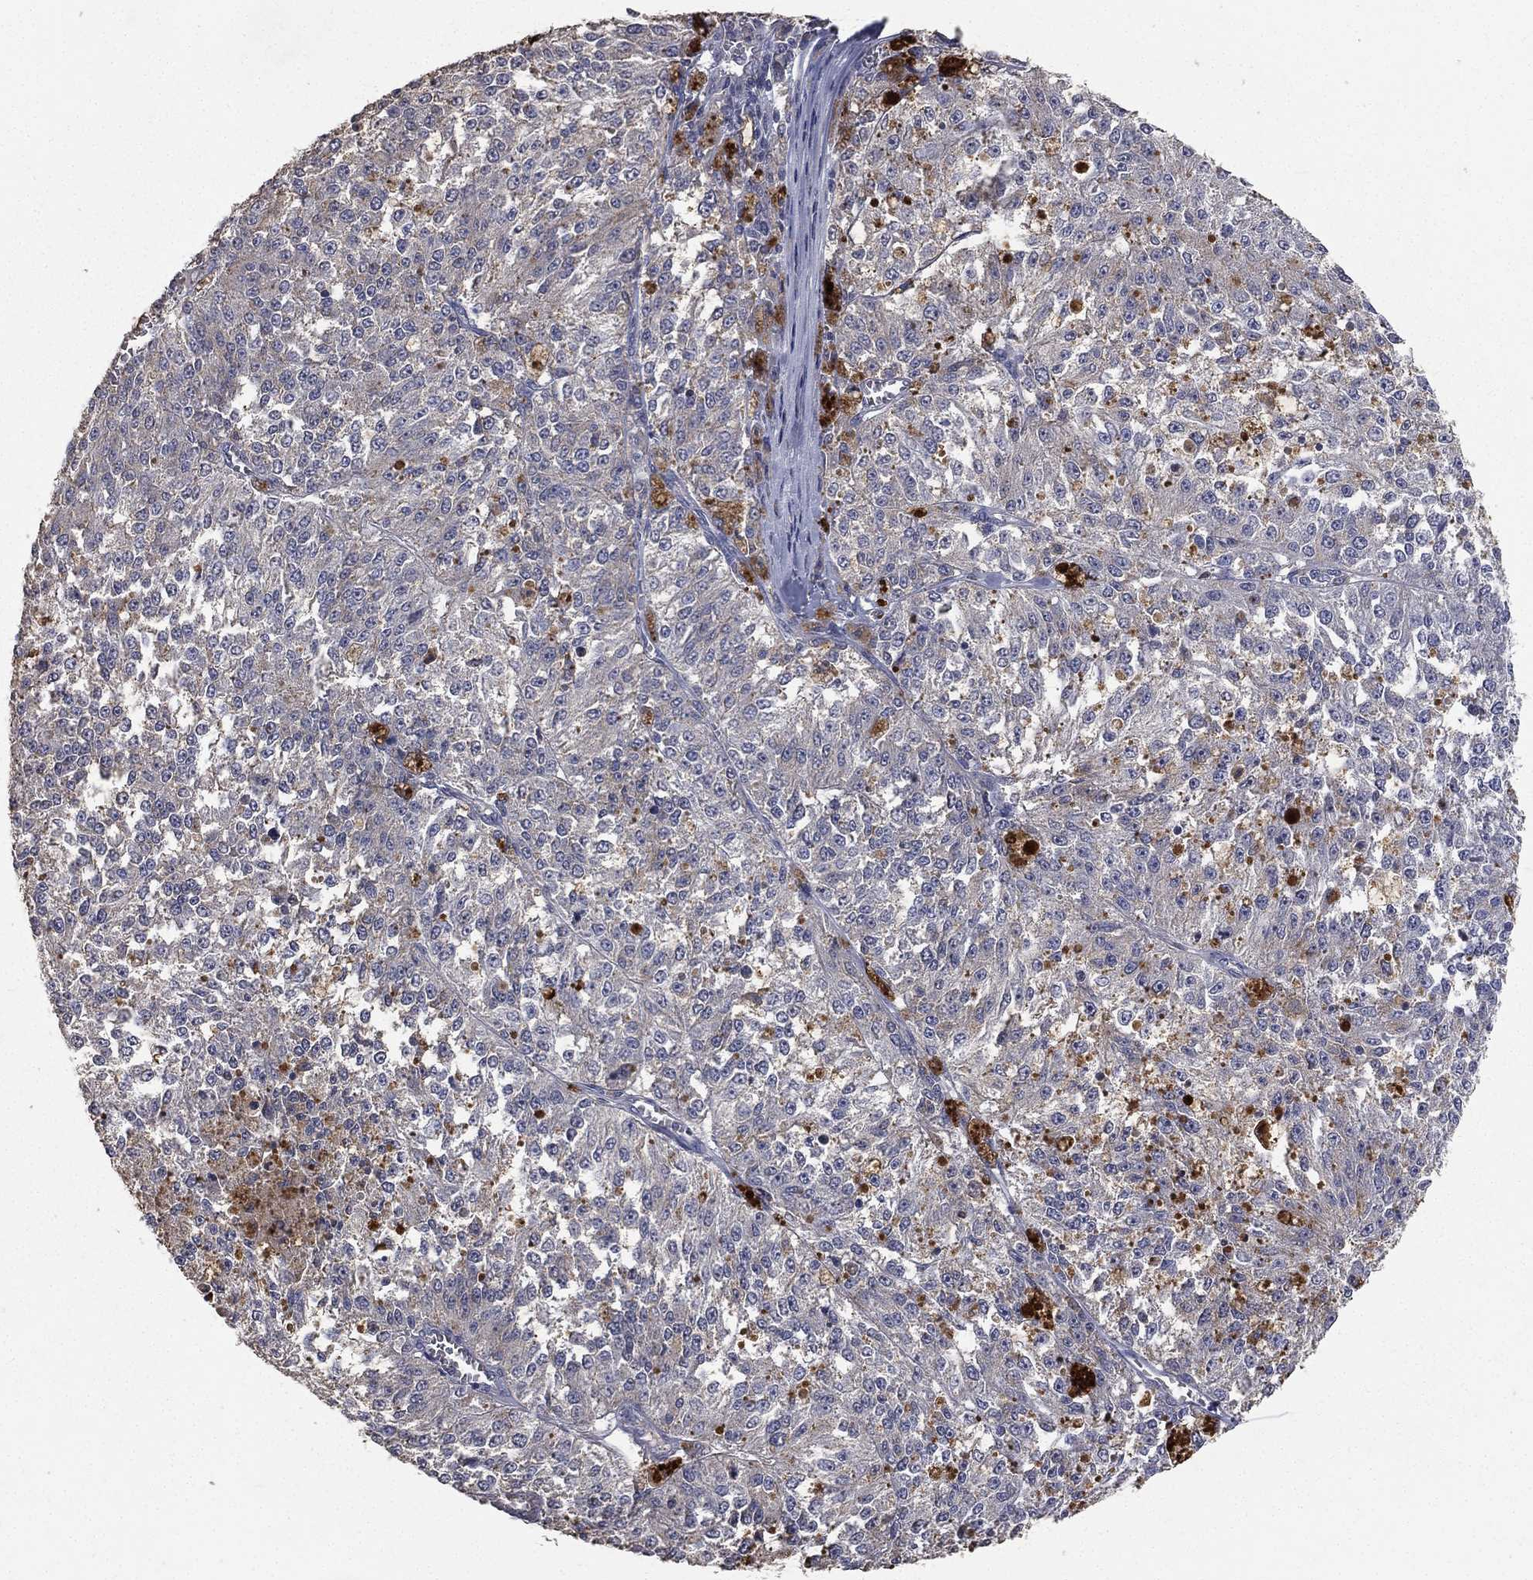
{"staining": {"intensity": "negative", "quantity": "none", "location": "none"}, "tissue": "melanoma", "cell_type": "Tumor cells", "image_type": "cancer", "snomed": [{"axis": "morphology", "description": "Malignant melanoma, Metastatic site"}, {"axis": "topography", "description": "Lymph node"}], "caption": "Immunohistochemistry (IHC) of melanoma reveals no expression in tumor cells. Brightfield microscopy of immunohistochemistry stained with DAB (brown) and hematoxylin (blue), captured at high magnification.", "gene": "SNAP25", "patient": {"sex": "female", "age": 64}}